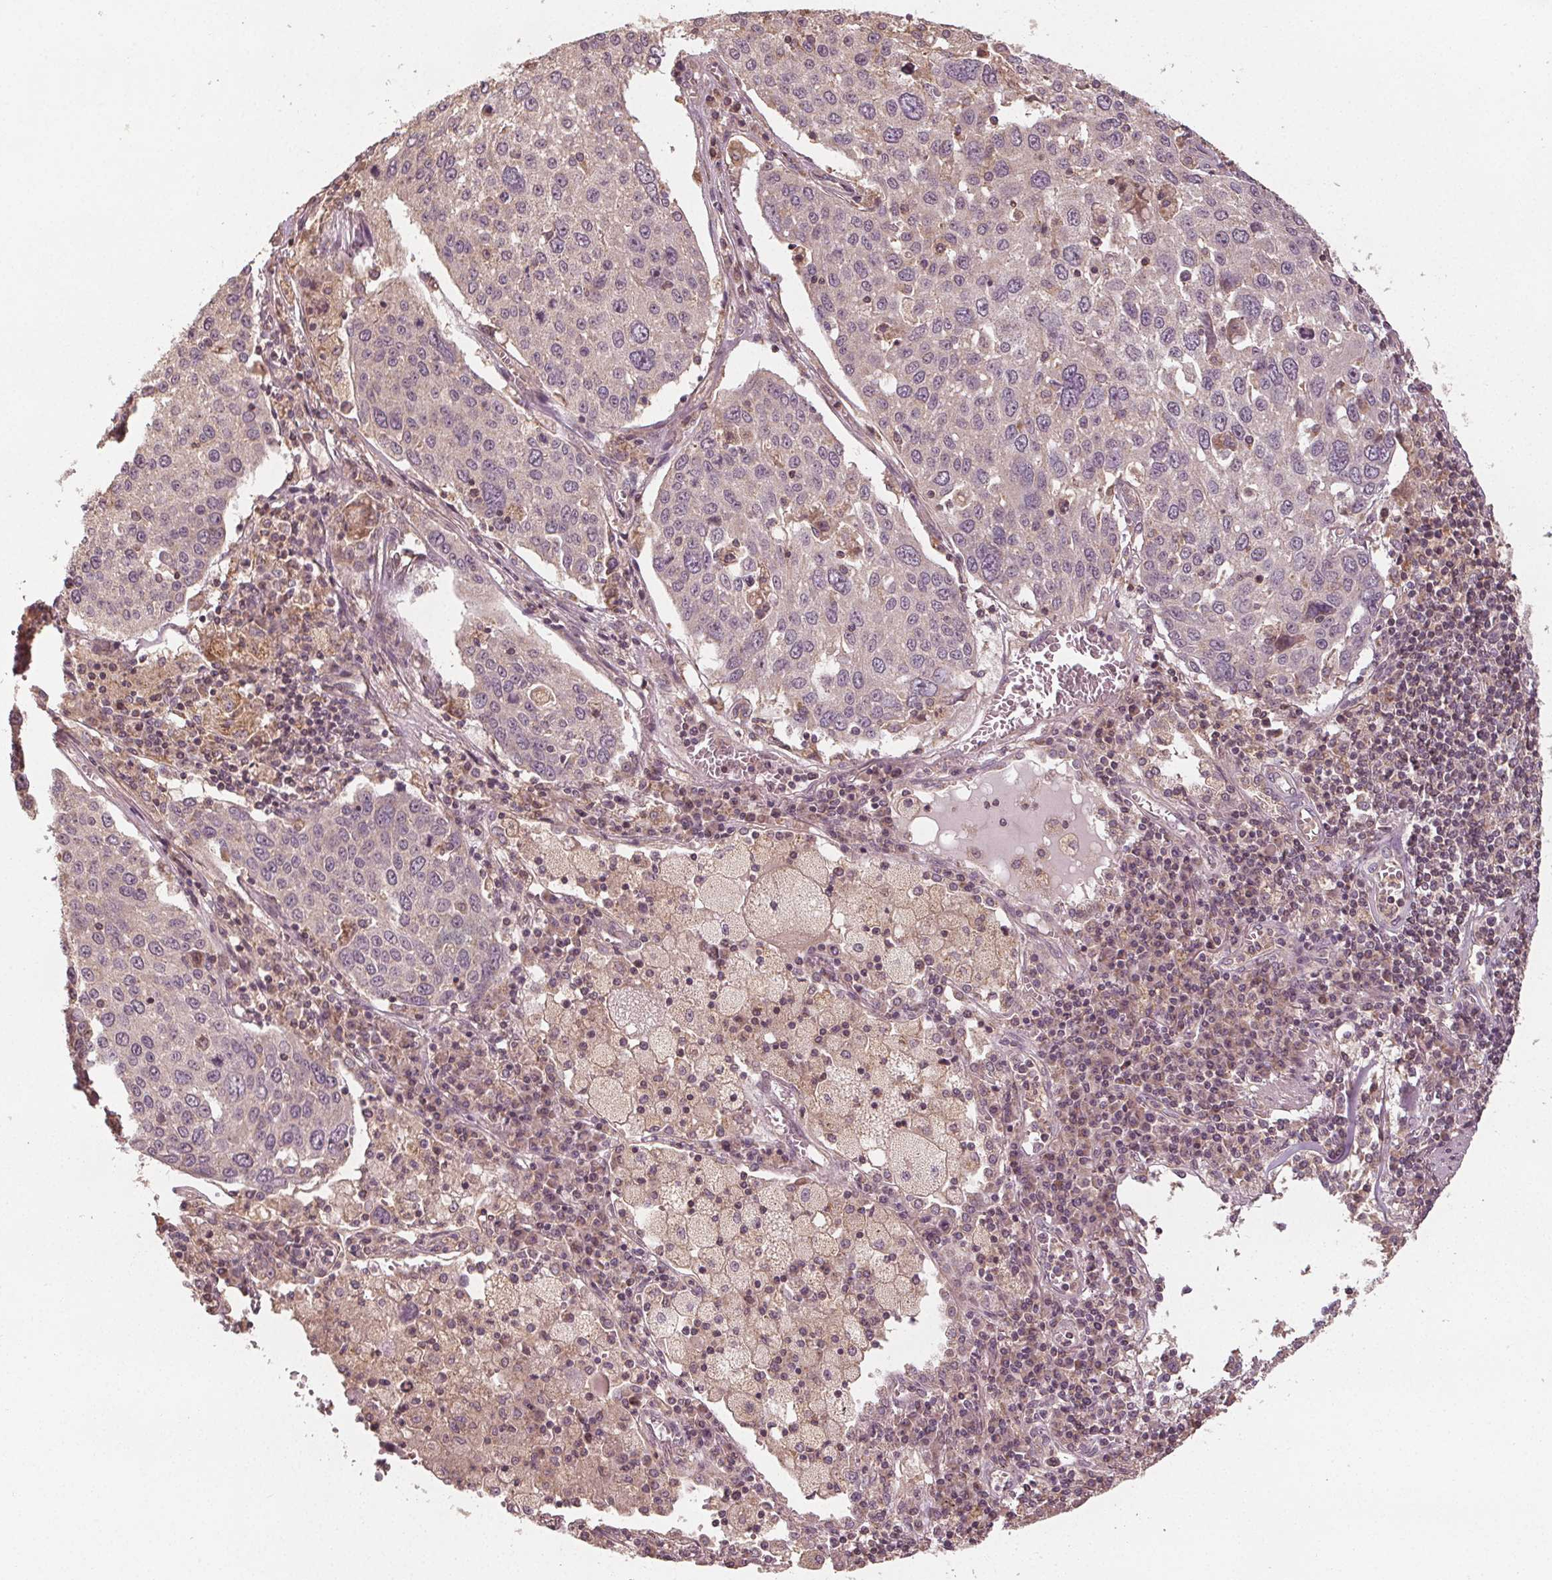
{"staining": {"intensity": "negative", "quantity": "none", "location": "none"}, "tissue": "lung cancer", "cell_type": "Tumor cells", "image_type": "cancer", "snomed": [{"axis": "morphology", "description": "Squamous cell carcinoma, NOS"}, {"axis": "topography", "description": "Lung"}], "caption": "Immunohistochemical staining of human lung cancer demonstrates no significant positivity in tumor cells. (Stains: DAB IHC with hematoxylin counter stain, Microscopy: brightfield microscopy at high magnification).", "gene": "GNB2", "patient": {"sex": "male", "age": 65}}